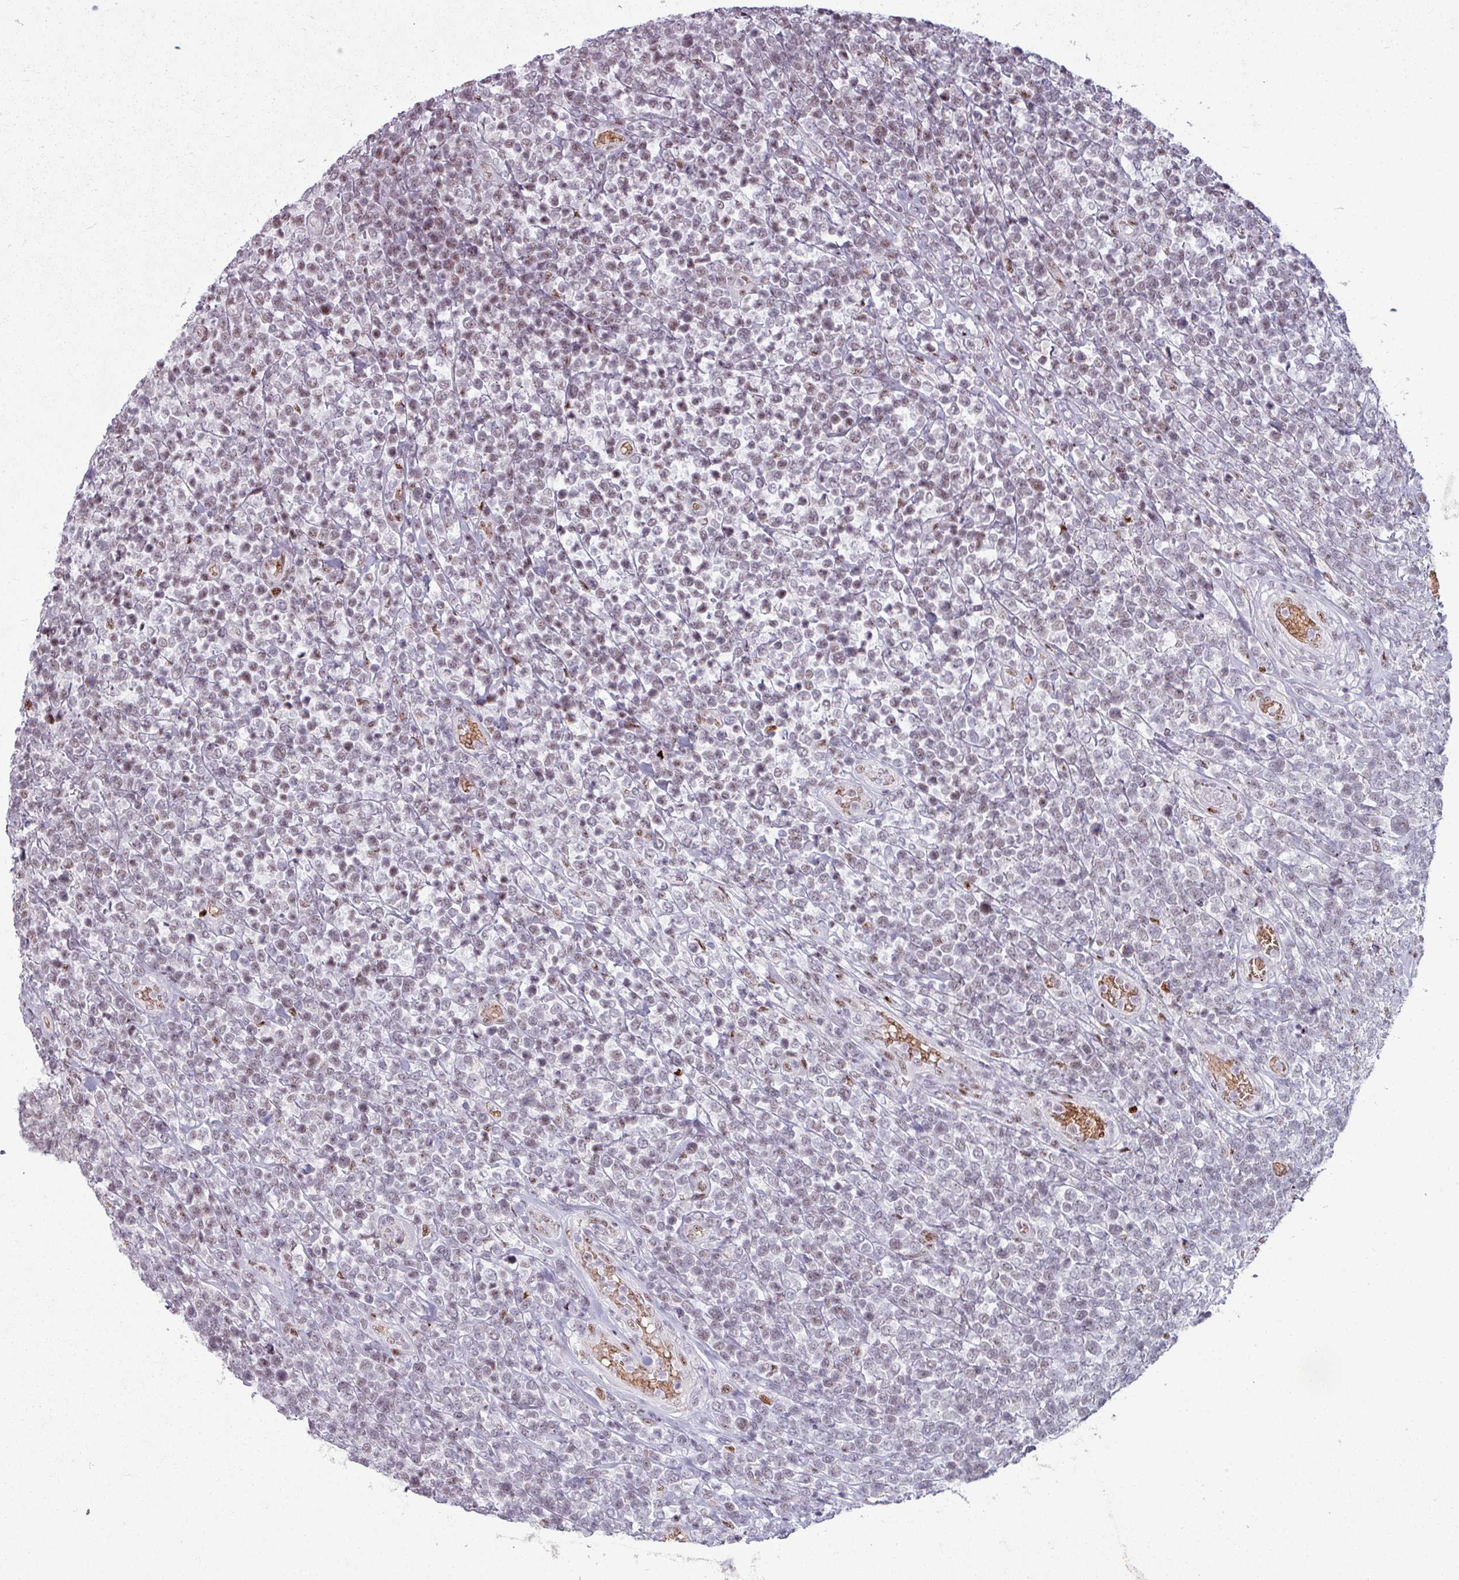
{"staining": {"intensity": "weak", "quantity": "<25%", "location": "nuclear"}, "tissue": "lymphoma", "cell_type": "Tumor cells", "image_type": "cancer", "snomed": [{"axis": "morphology", "description": "Malignant lymphoma, non-Hodgkin's type, High grade"}, {"axis": "topography", "description": "Soft tissue"}], "caption": "Immunohistochemistry (IHC) histopathology image of human lymphoma stained for a protein (brown), which demonstrates no staining in tumor cells.", "gene": "NCOR1", "patient": {"sex": "female", "age": 56}}